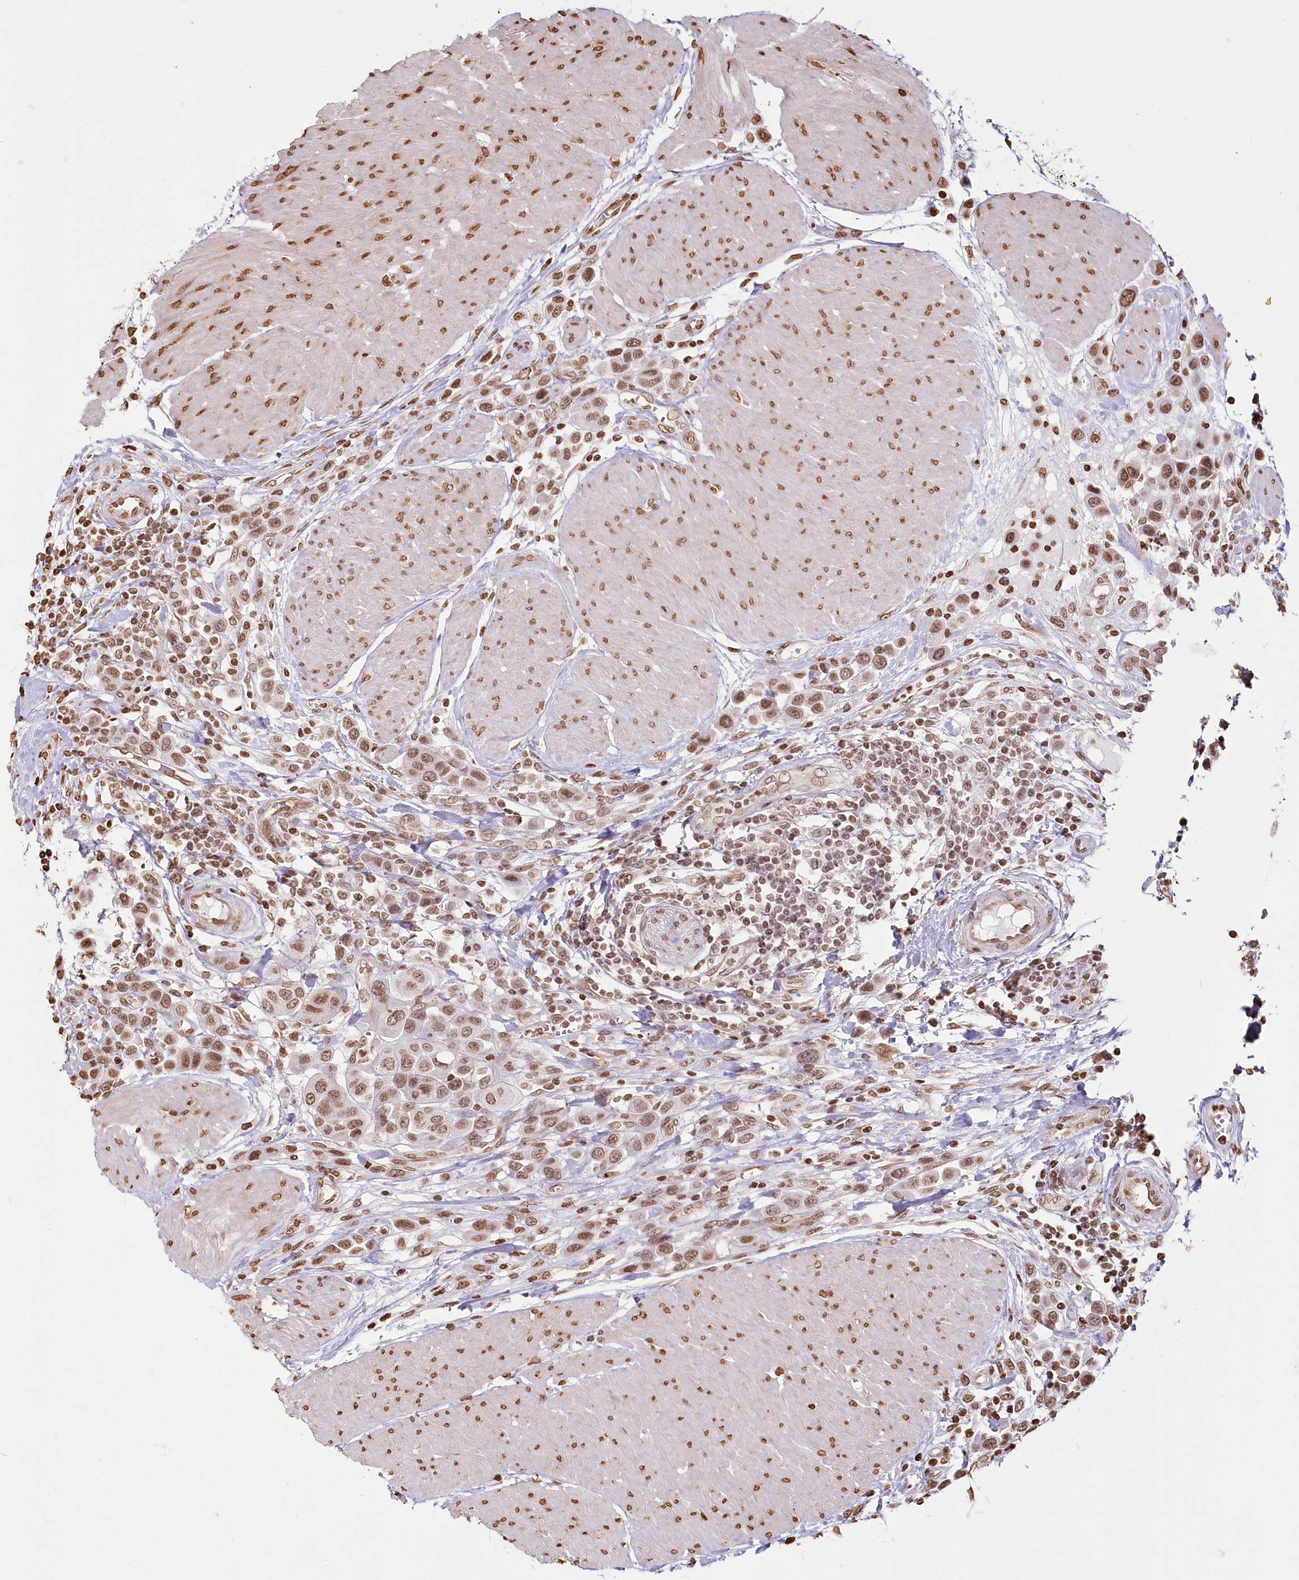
{"staining": {"intensity": "moderate", "quantity": ">75%", "location": "nuclear"}, "tissue": "urothelial cancer", "cell_type": "Tumor cells", "image_type": "cancer", "snomed": [{"axis": "morphology", "description": "Urothelial carcinoma, High grade"}, {"axis": "topography", "description": "Urinary bladder"}], "caption": "Immunohistochemistry photomicrograph of urothelial cancer stained for a protein (brown), which demonstrates medium levels of moderate nuclear positivity in approximately >75% of tumor cells.", "gene": "FAM13A", "patient": {"sex": "male", "age": 50}}